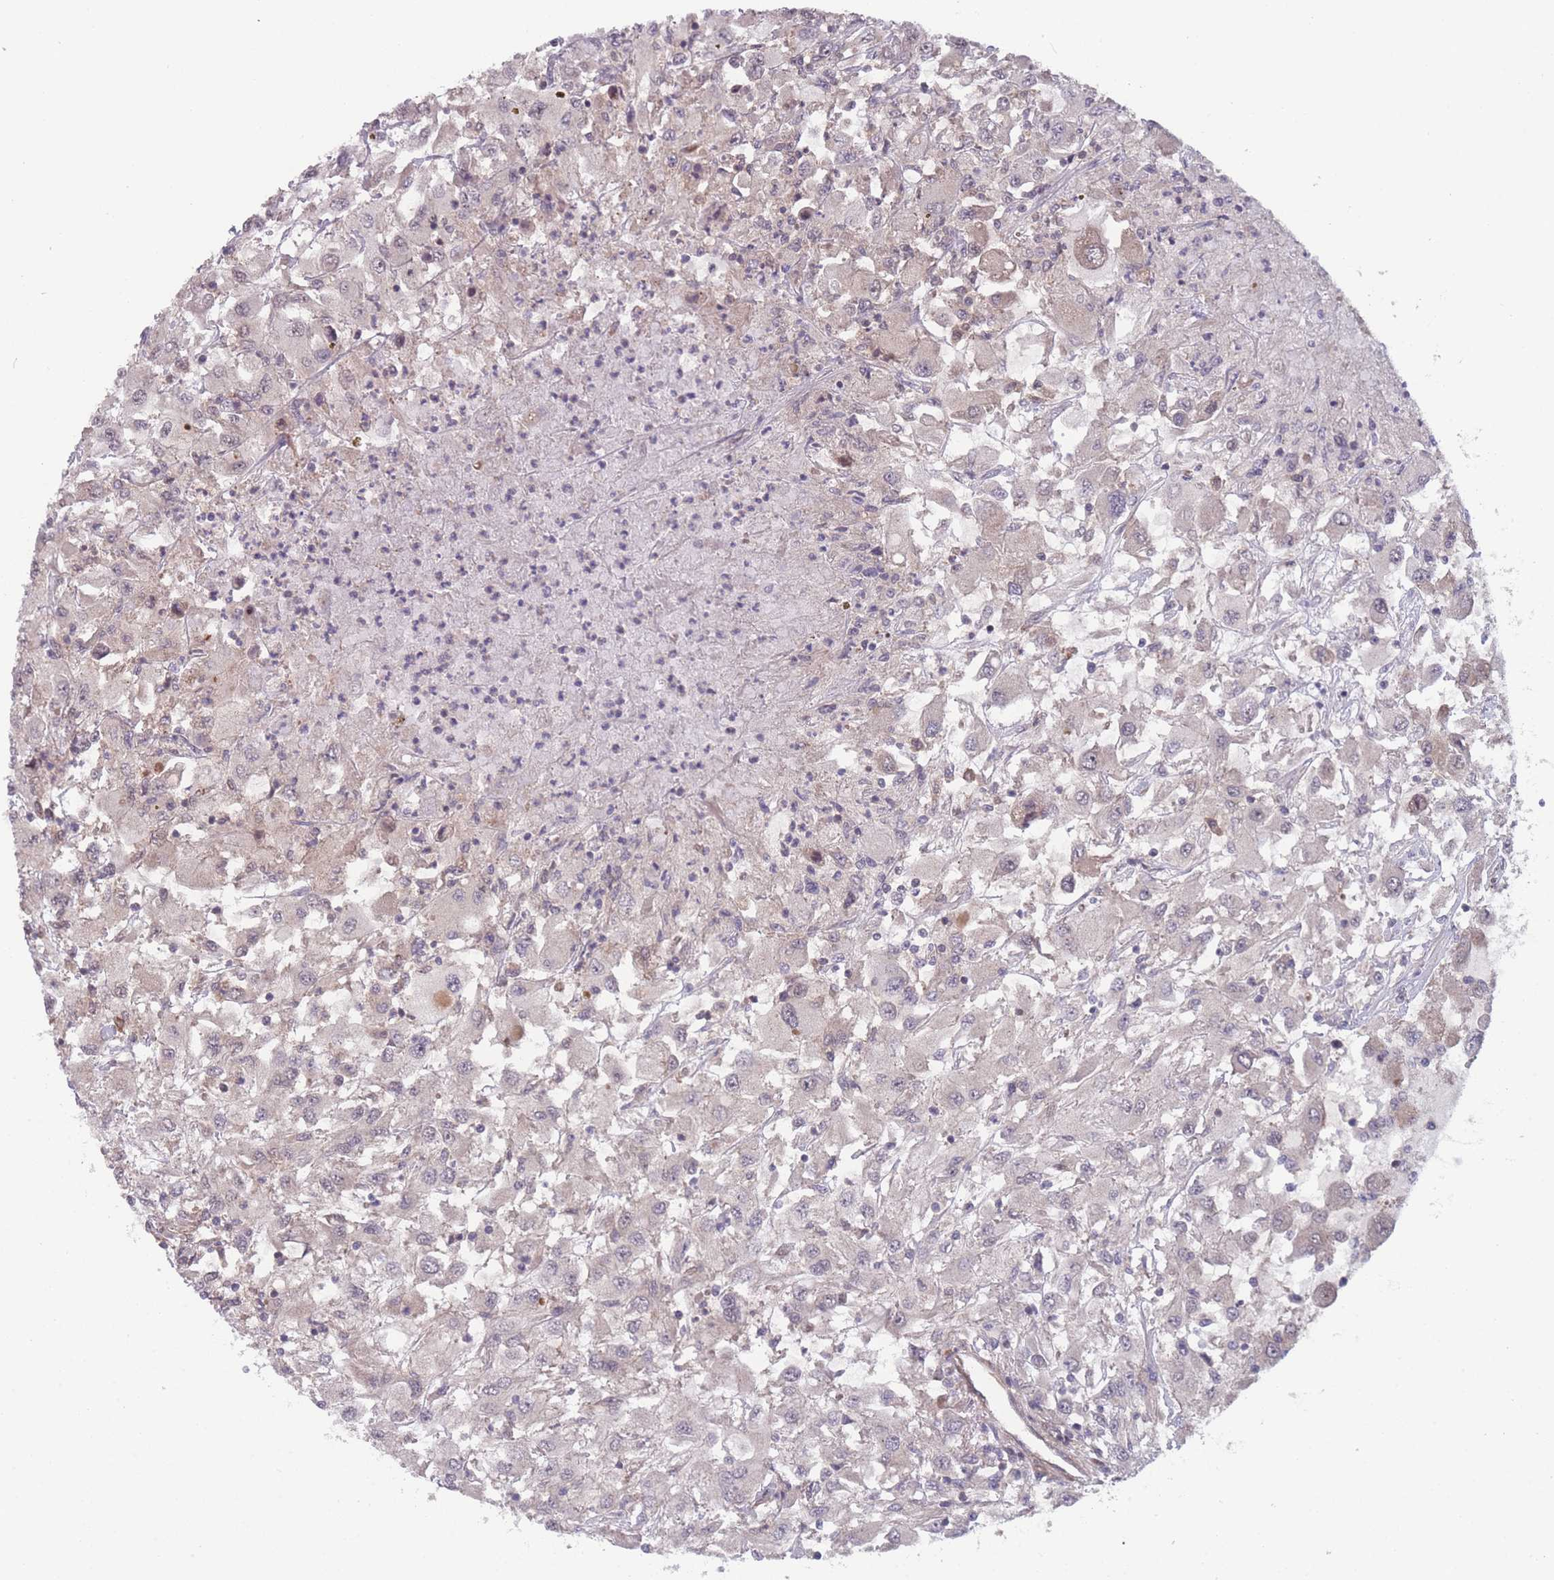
{"staining": {"intensity": "weak", "quantity": "25%-75%", "location": "cytoplasmic/membranous"}, "tissue": "renal cancer", "cell_type": "Tumor cells", "image_type": "cancer", "snomed": [{"axis": "morphology", "description": "Adenocarcinoma, NOS"}, {"axis": "topography", "description": "Kidney"}], "caption": "Renal adenocarcinoma stained for a protein (brown) demonstrates weak cytoplasmic/membranous positive expression in about 25%-75% of tumor cells.", "gene": "RPS18", "patient": {"sex": "female", "age": 67}}